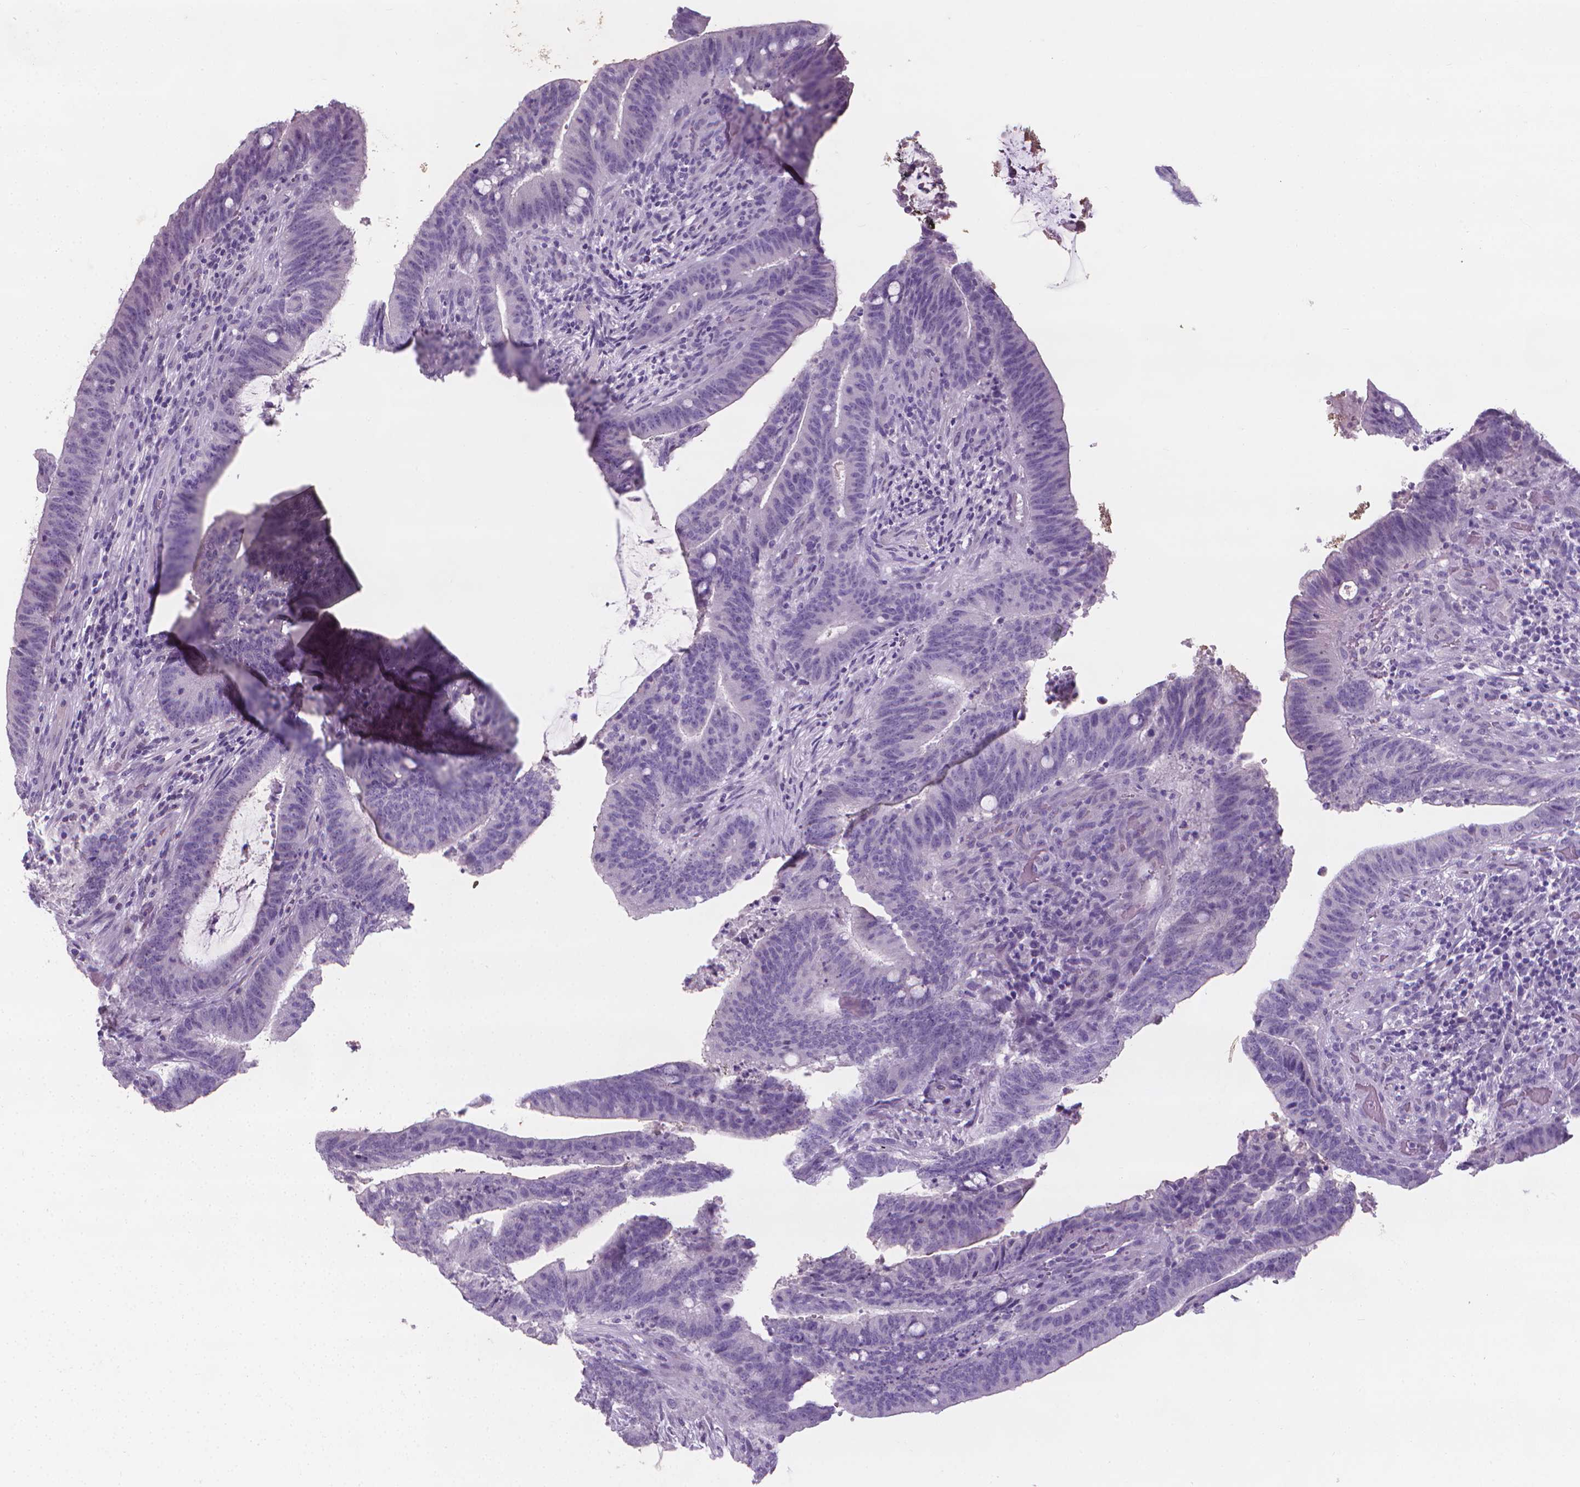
{"staining": {"intensity": "negative", "quantity": "none", "location": "none"}, "tissue": "colorectal cancer", "cell_type": "Tumor cells", "image_type": "cancer", "snomed": [{"axis": "morphology", "description": "Adenocarcinoma, NOS"}, {"axis": "topography", "description": "Colon"}], "caption": "Immunohistochemistry of human colorectal adenocarcinoma demonstrates no staining in tumor cells.", "gene": "XPNPEP2", "patient": {"sex": "female", "age": 43}}